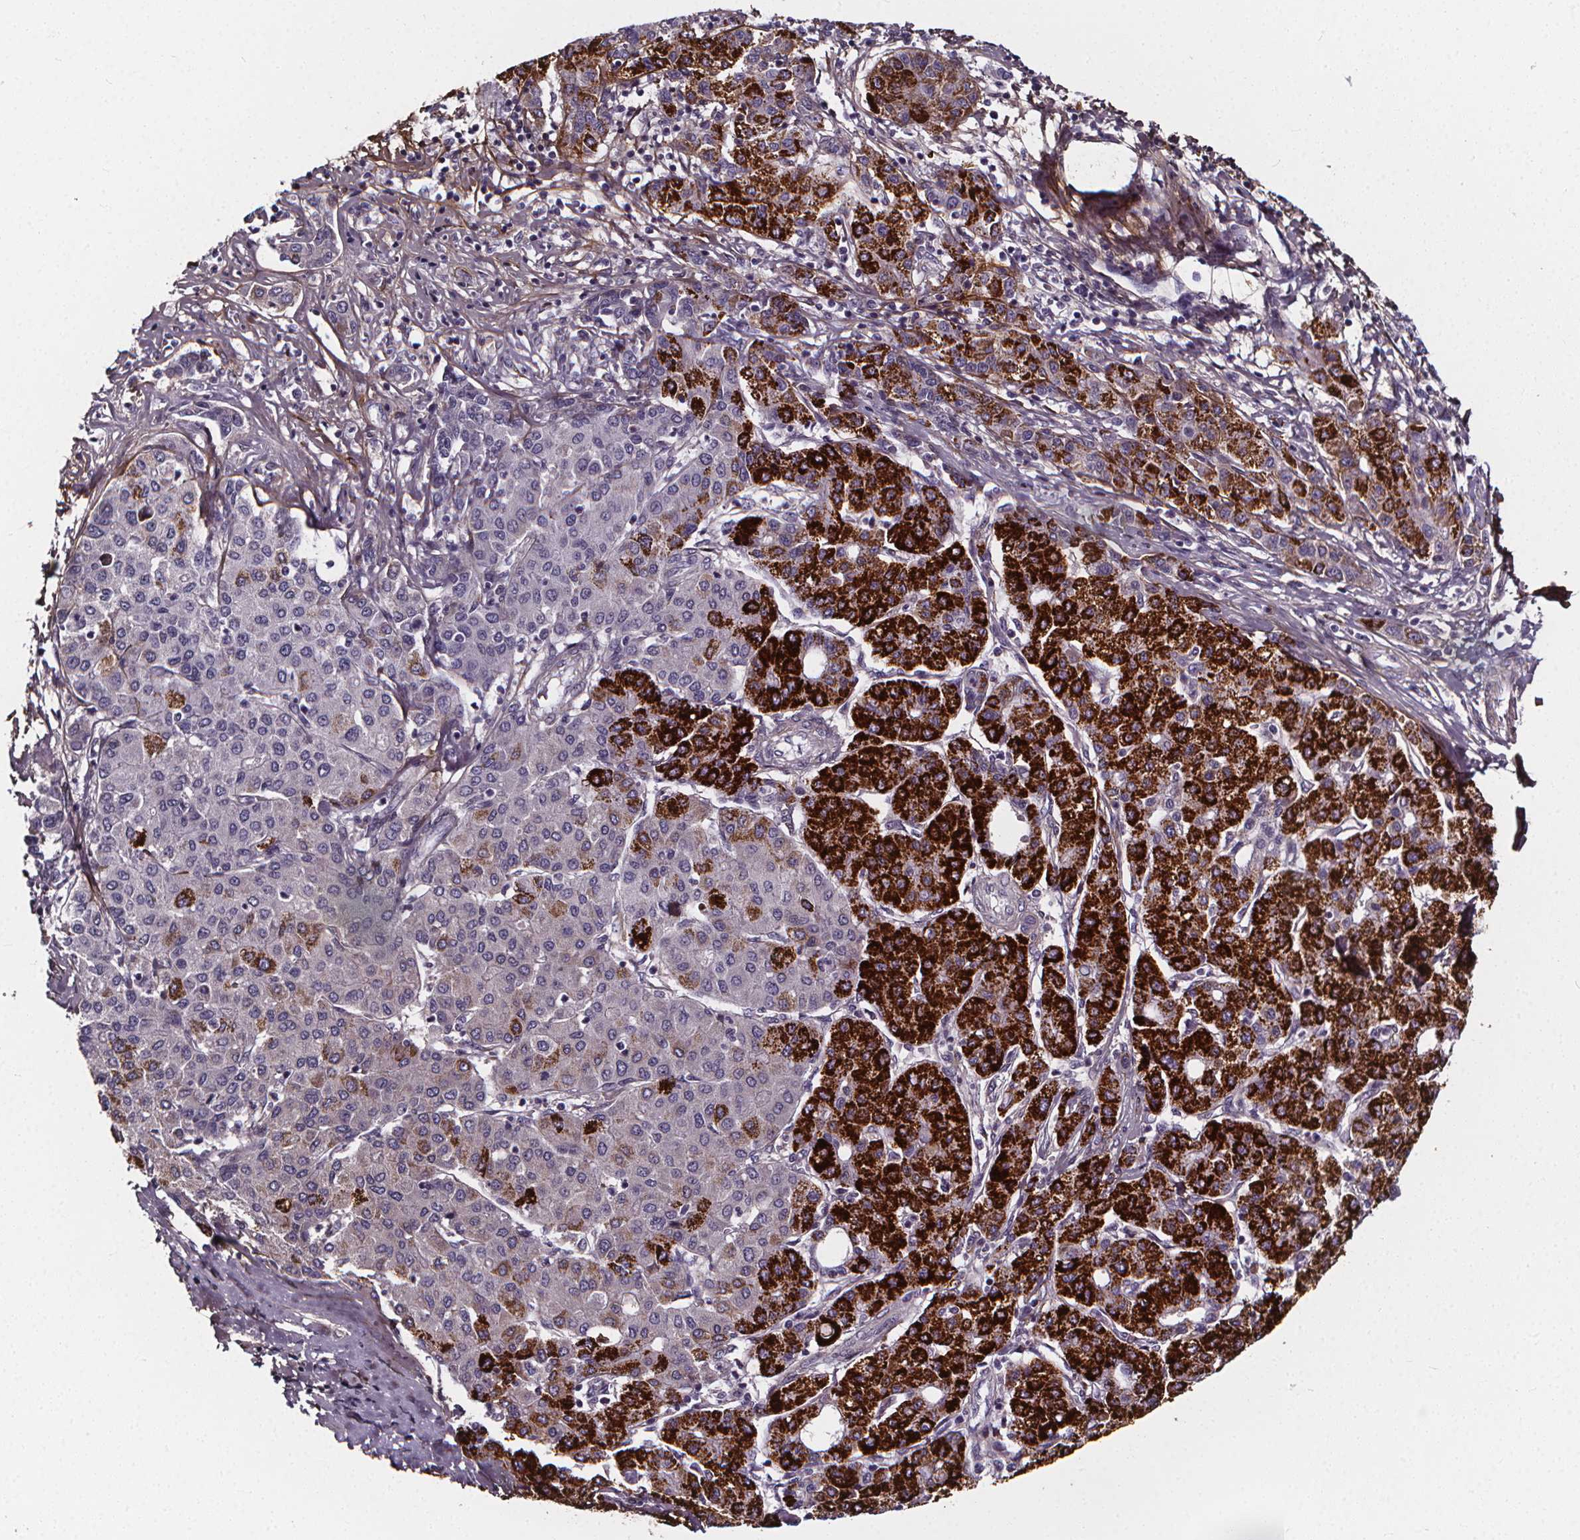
{"staining": {"intensity": "strong", "quantity": "25%-75%", "location": "cytoplasmic/membranous"}, "tissue": "liver cancer", "cell_type": "Tumor cells", "image_type": "cancer", "snomed": [{"axis": "morphology", "description": "Carcinoma, Hepatocellular, NOS"}, {"axis": "topography", "description": "Liver"}], "caption": "Brown immunohistochemical staining in human liver cancer (hepatocellular carcinoma) shows strong cytoplasmic/membranous staining in approximately 25%-75% of tumor cells. The protein of interest is shown in brown color, while the nuclei are stained blue.", "gene": "AEBP1", "patient": {"sex": "male", "age": 65}}